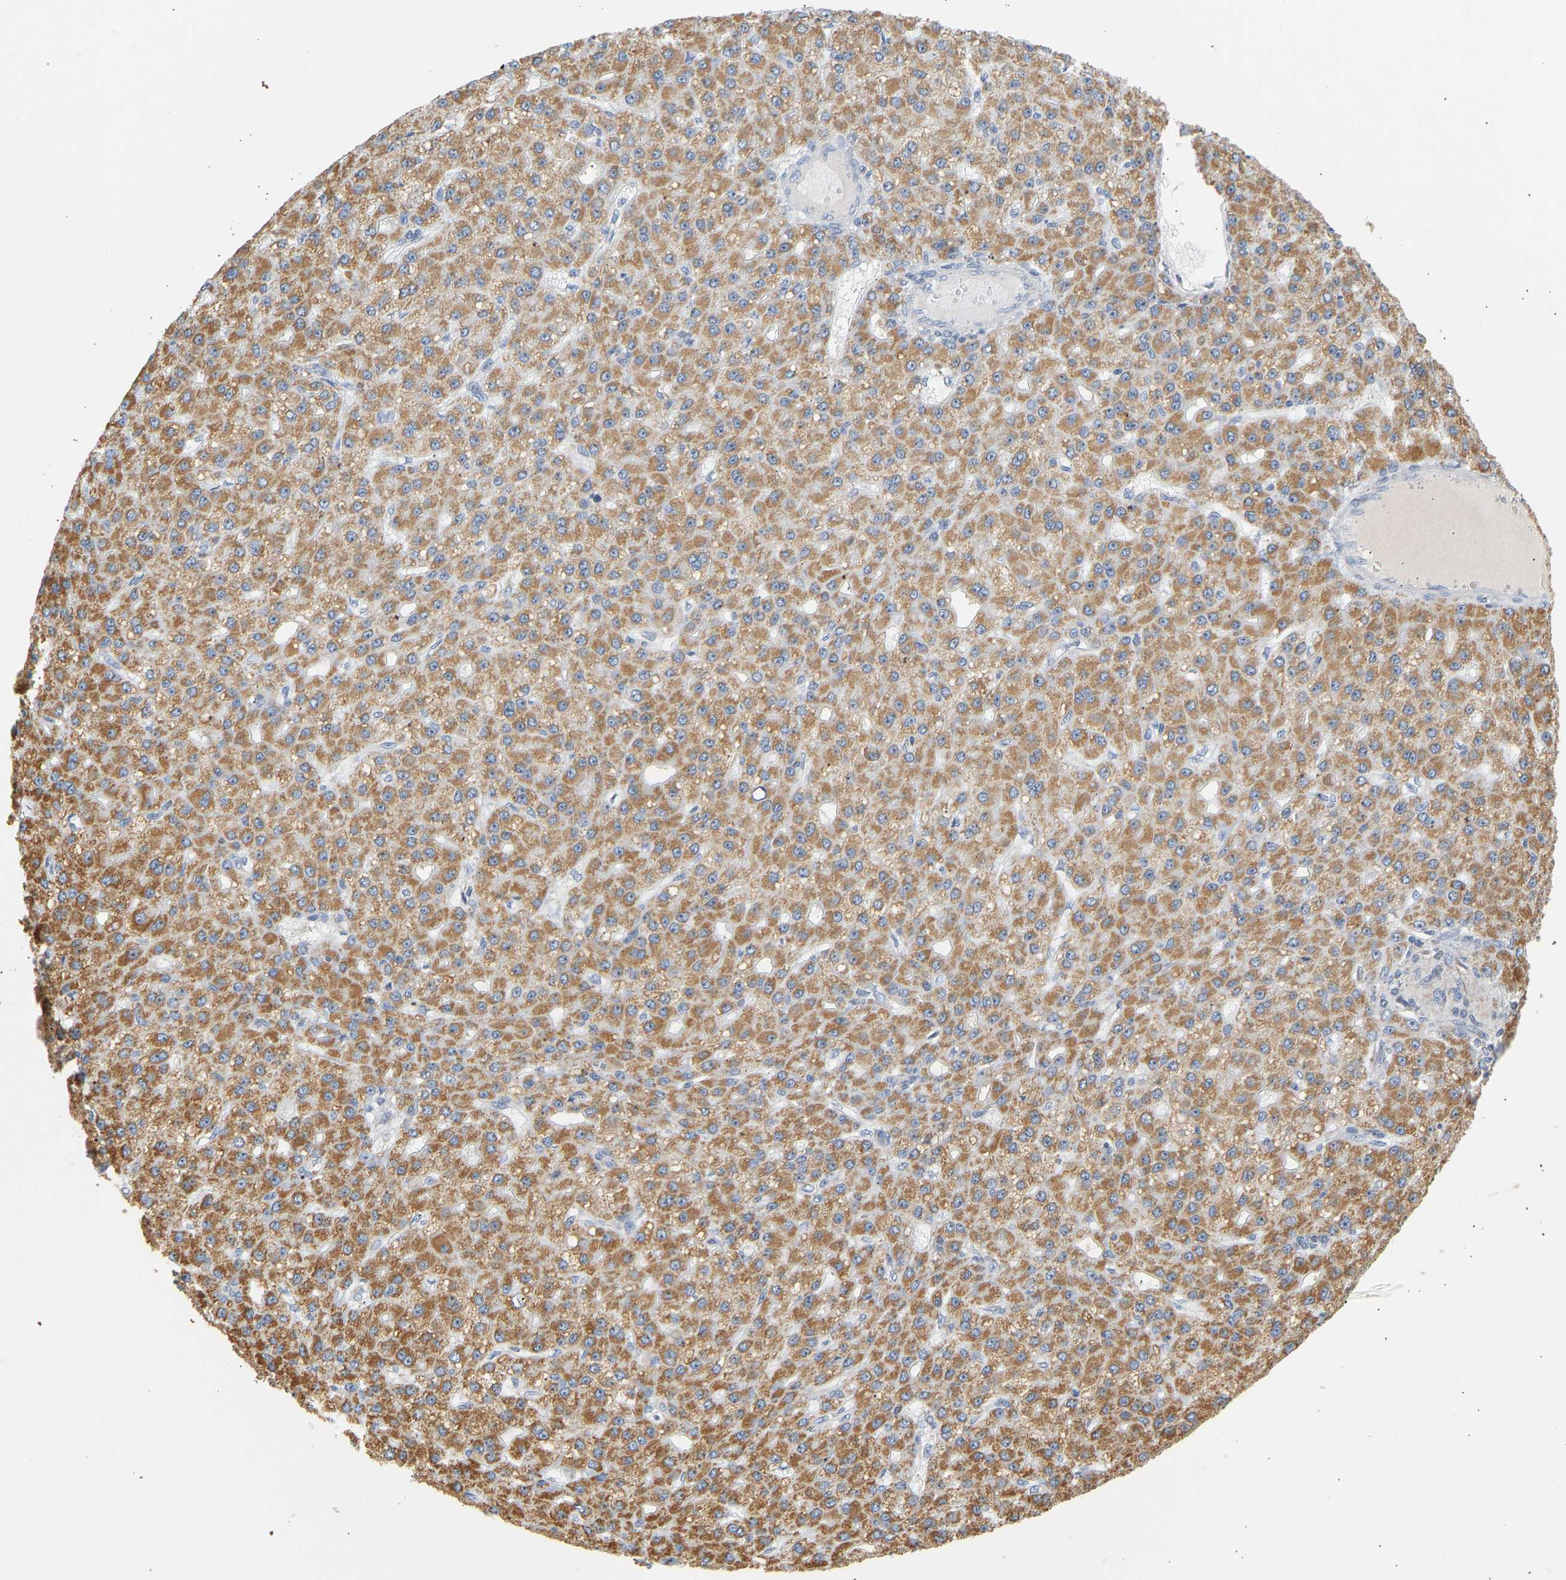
{"staining": {"intensity": "moderate", "quantity": ">75%", "location": "cytoplasmic/membranous"}, "tissue": "liver cancer", "cell_type": "Tumor cells", "image_type": "cancer", "snomed": [{"axis": "morphology", "description": "Carcinoma, Hepatocellular, NOS"}, {"axis": "topography", "description": "Liver"}], "caption": "Hepatocellular carcinoma (liver) stained with a brown dye shows moderate cytoplasmic/membranous positive staining in approximately >75% of tumor cells.", "gene": "GRPEL2", "patient": {"sex": "male", "age": 67}}